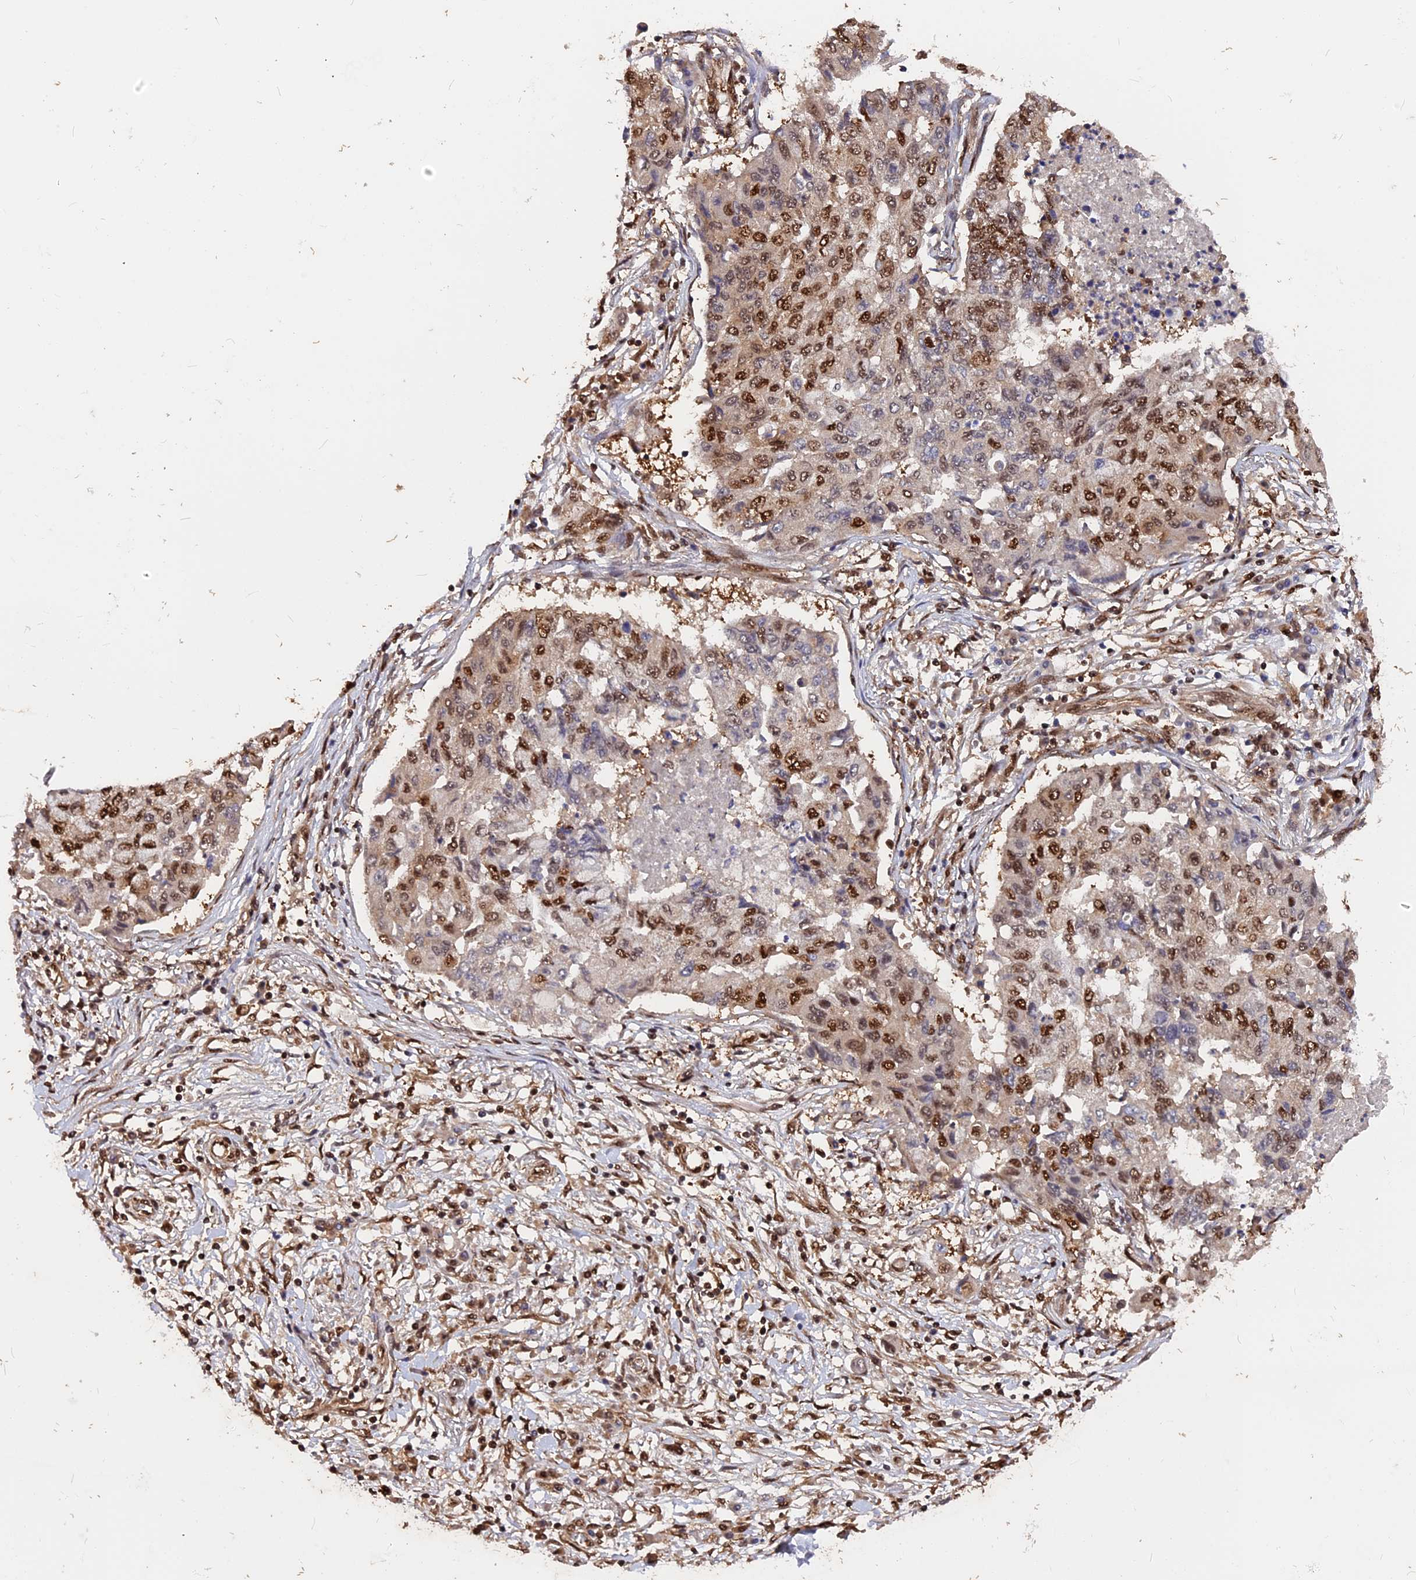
{"staining": {"intensity": "moderate", "quantity": ">75%", "location": "nuclear"}, "tissue": "lung cancer", "cell_type": "Tumor cells", "image_type": "cancer", "snomed": [{"axis": "morphology", "description": "Squamous cell carcinoma, NOS"}, {"axis": "topography", "description": "Lung"}], "caption": "This is a photomicrograph of immunohistochemistry staining of squamous cell carcinoma (lung), which shows moderate positivity in the nuclear of tumor cells.", "gene": "ADRM1", "patient": {"sex": "male", "age": 74}}